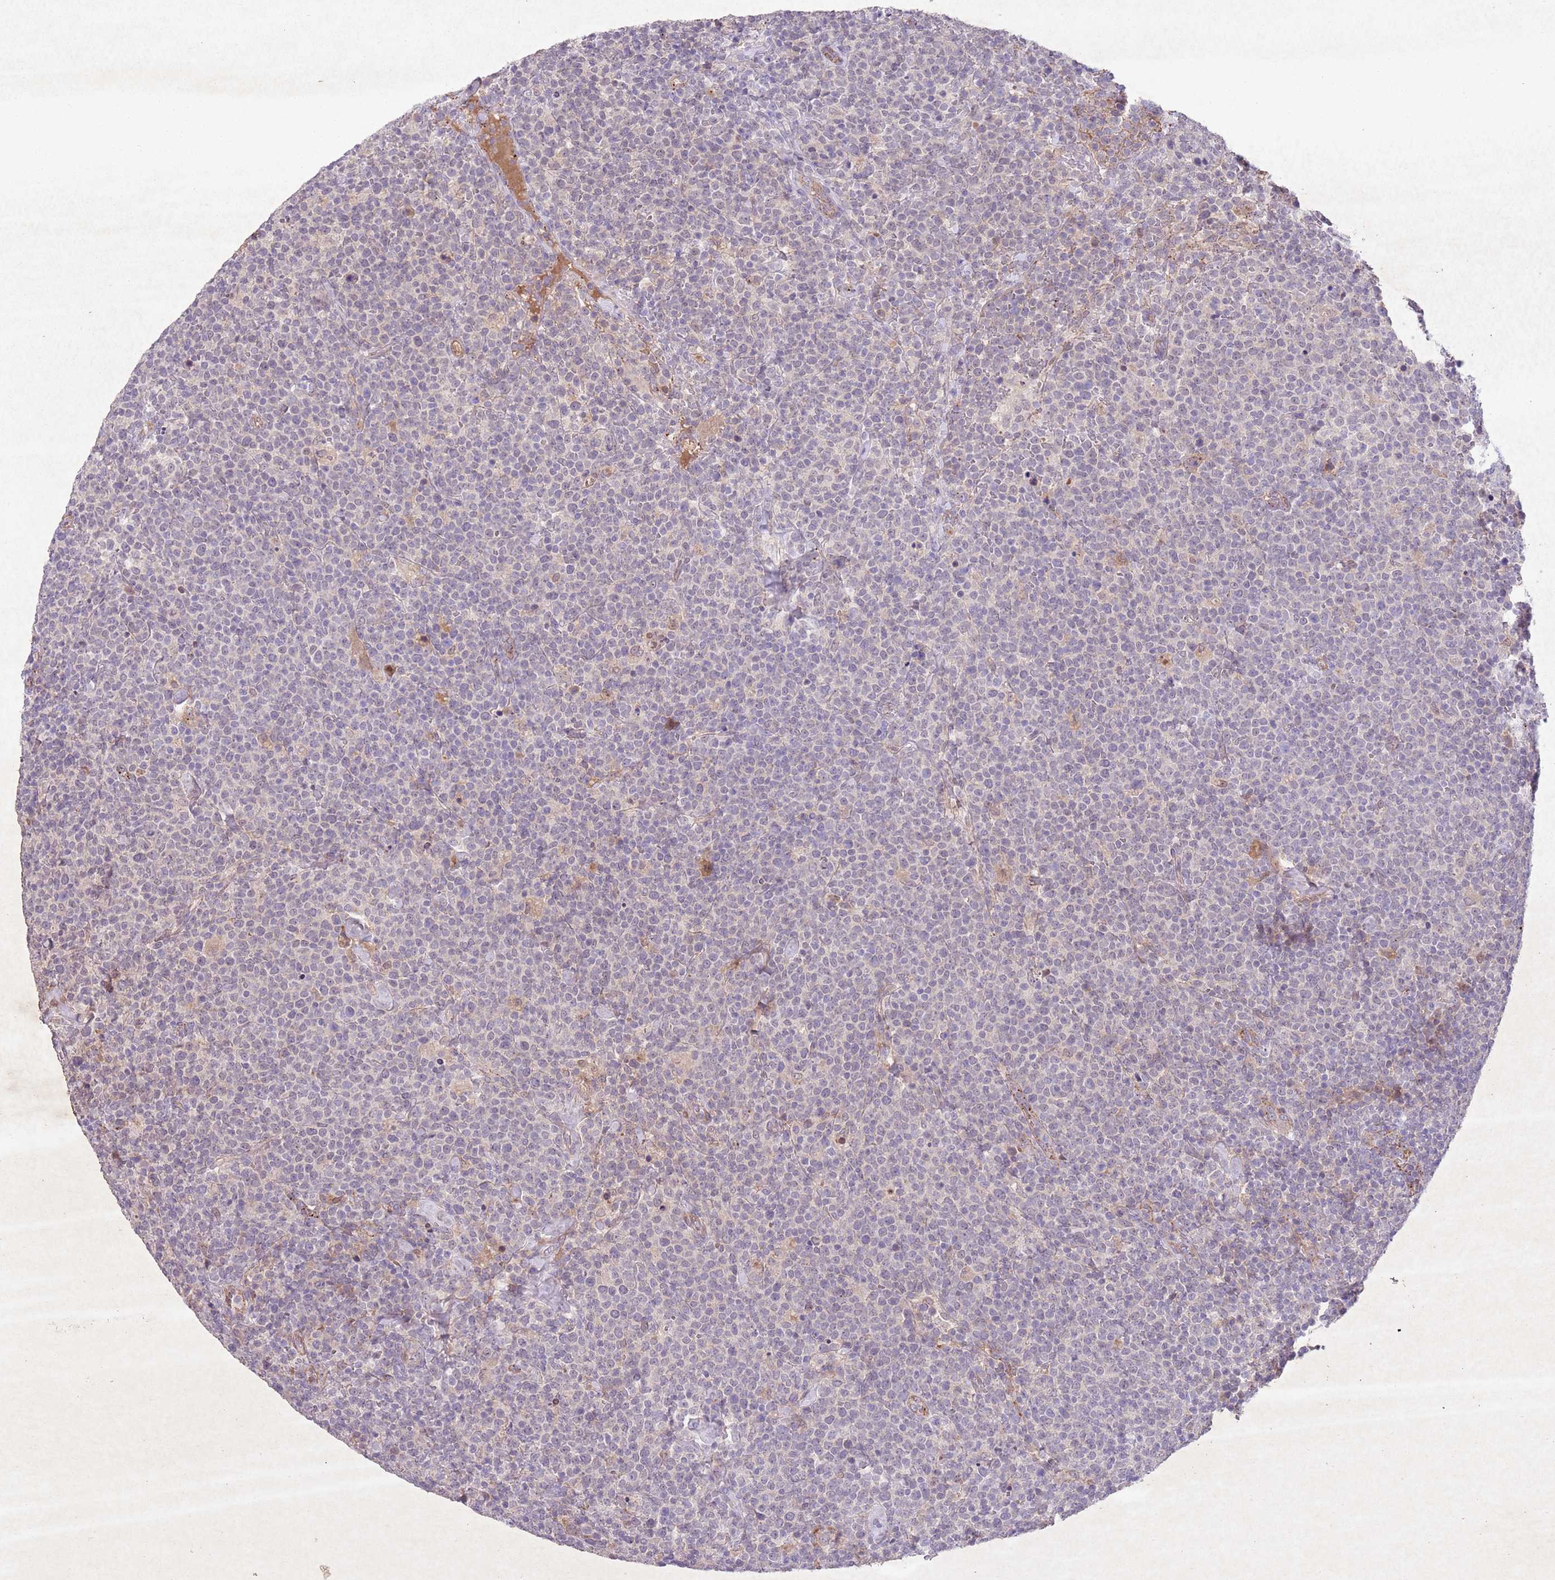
{"staining": {"intensity": "negative", "quantity": "none", "location": "none"}, "tissue": "lymphoma", "cell_type": "Tumor cells", "image_type": "cancer", "snomed": [{"axis": "morphology", "description": "Malignant lymphoma, non-Hodgkin's type, High grade"}, {"axis": "topography", "description": "Lymph node"}], "caption": "High power microscopy micrograph of an IHC image of lymphoma, revealing no significant positivity in tumor cells.", "gene": "CCNI", "patient": {"sex": "male", "age": 61}}